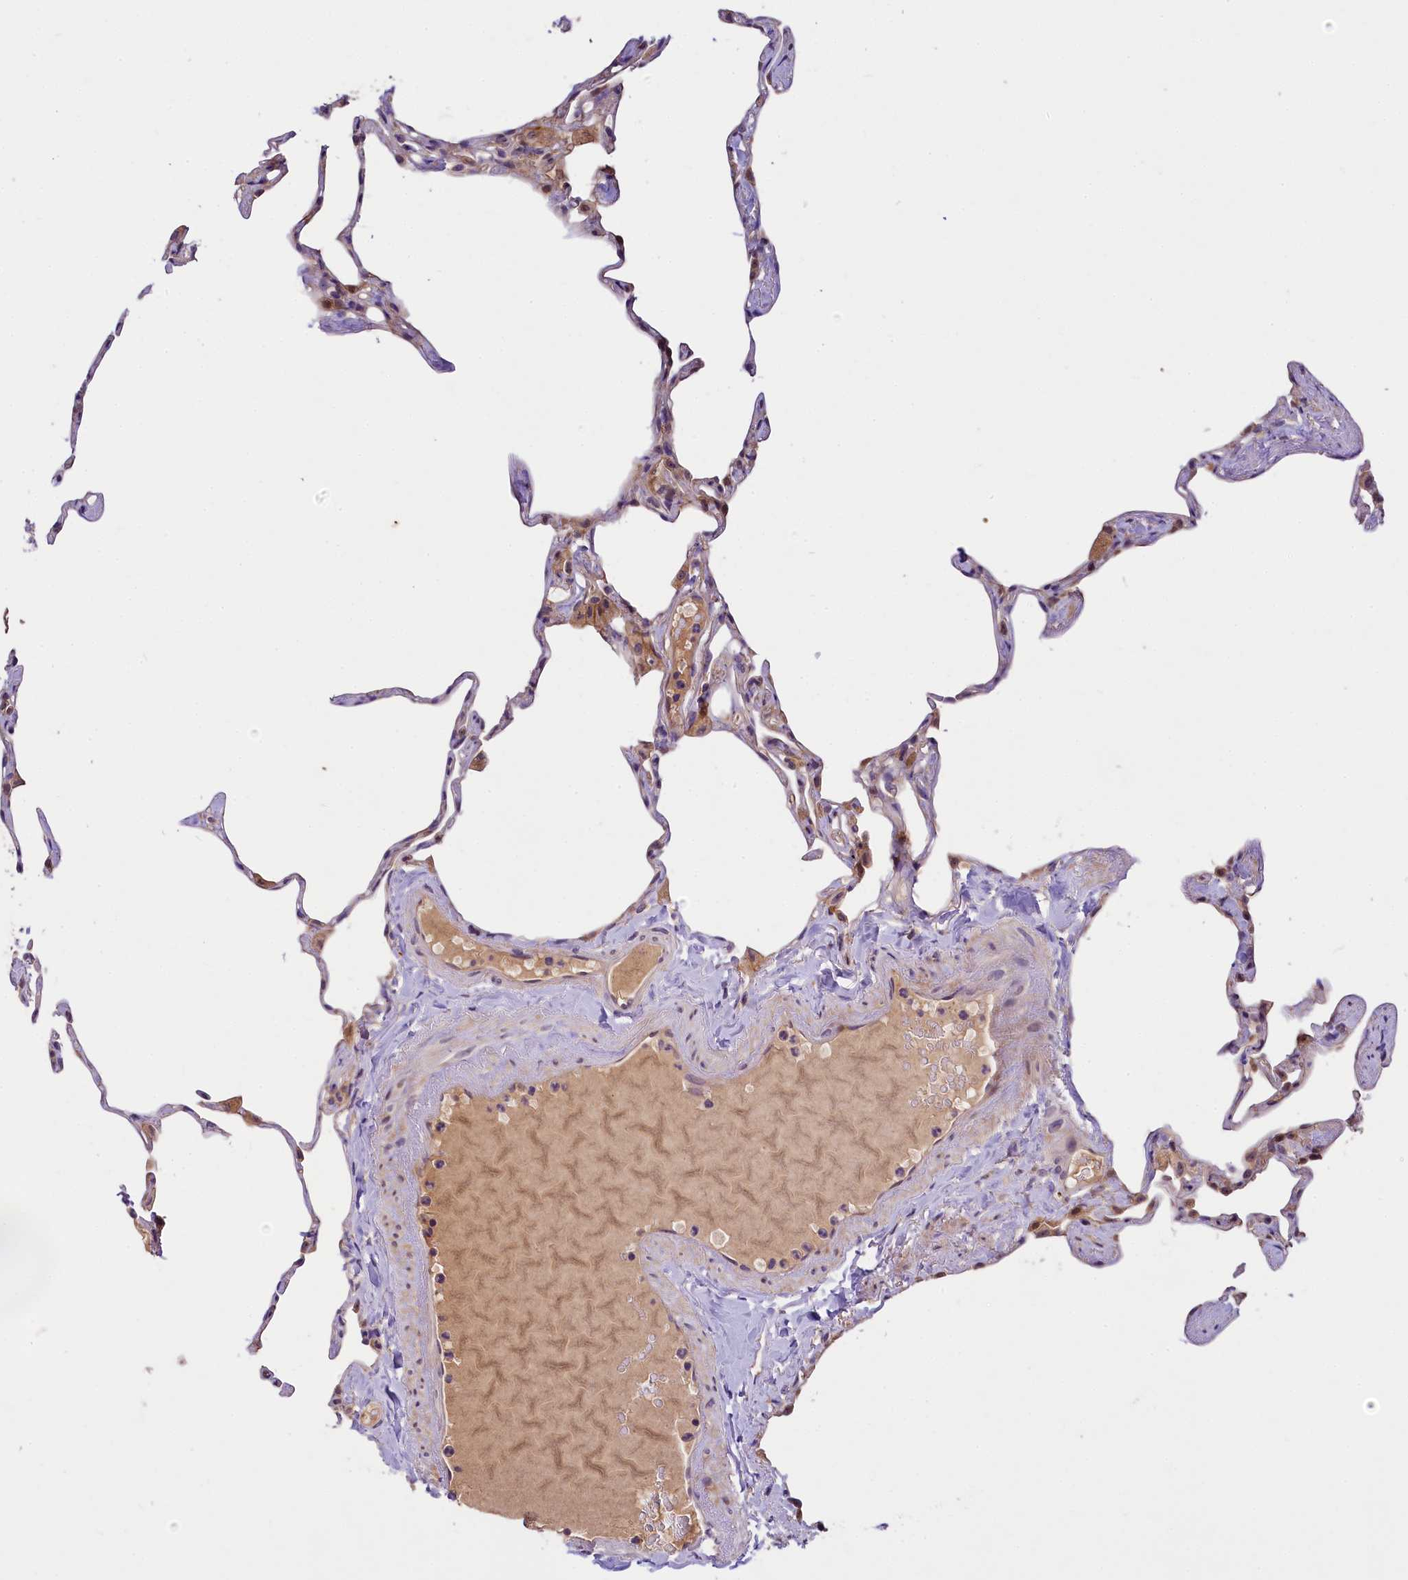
{"staining": {"intensity": "negative", "quantity": "none", "location": "none"}, "tissue": "lung", "cell_type": "Alveolar cells", "image_type": "normal", "snomed": [{"axis": "morphology", "description": "Normal tissue, NOS"}, {"axis": "topography", "description": "Lung"}], "caption": "IHC micrograph of normal lung: lung stained with DAB (3,3'-diaminobenzidine) displays no significant protein expression in alveolar cells. (Immunohistochemistry (ihc), brightfield microscopy, high magnification).", "gene": "UBXN6", "patient": {"sex": "male", "age": 65}}